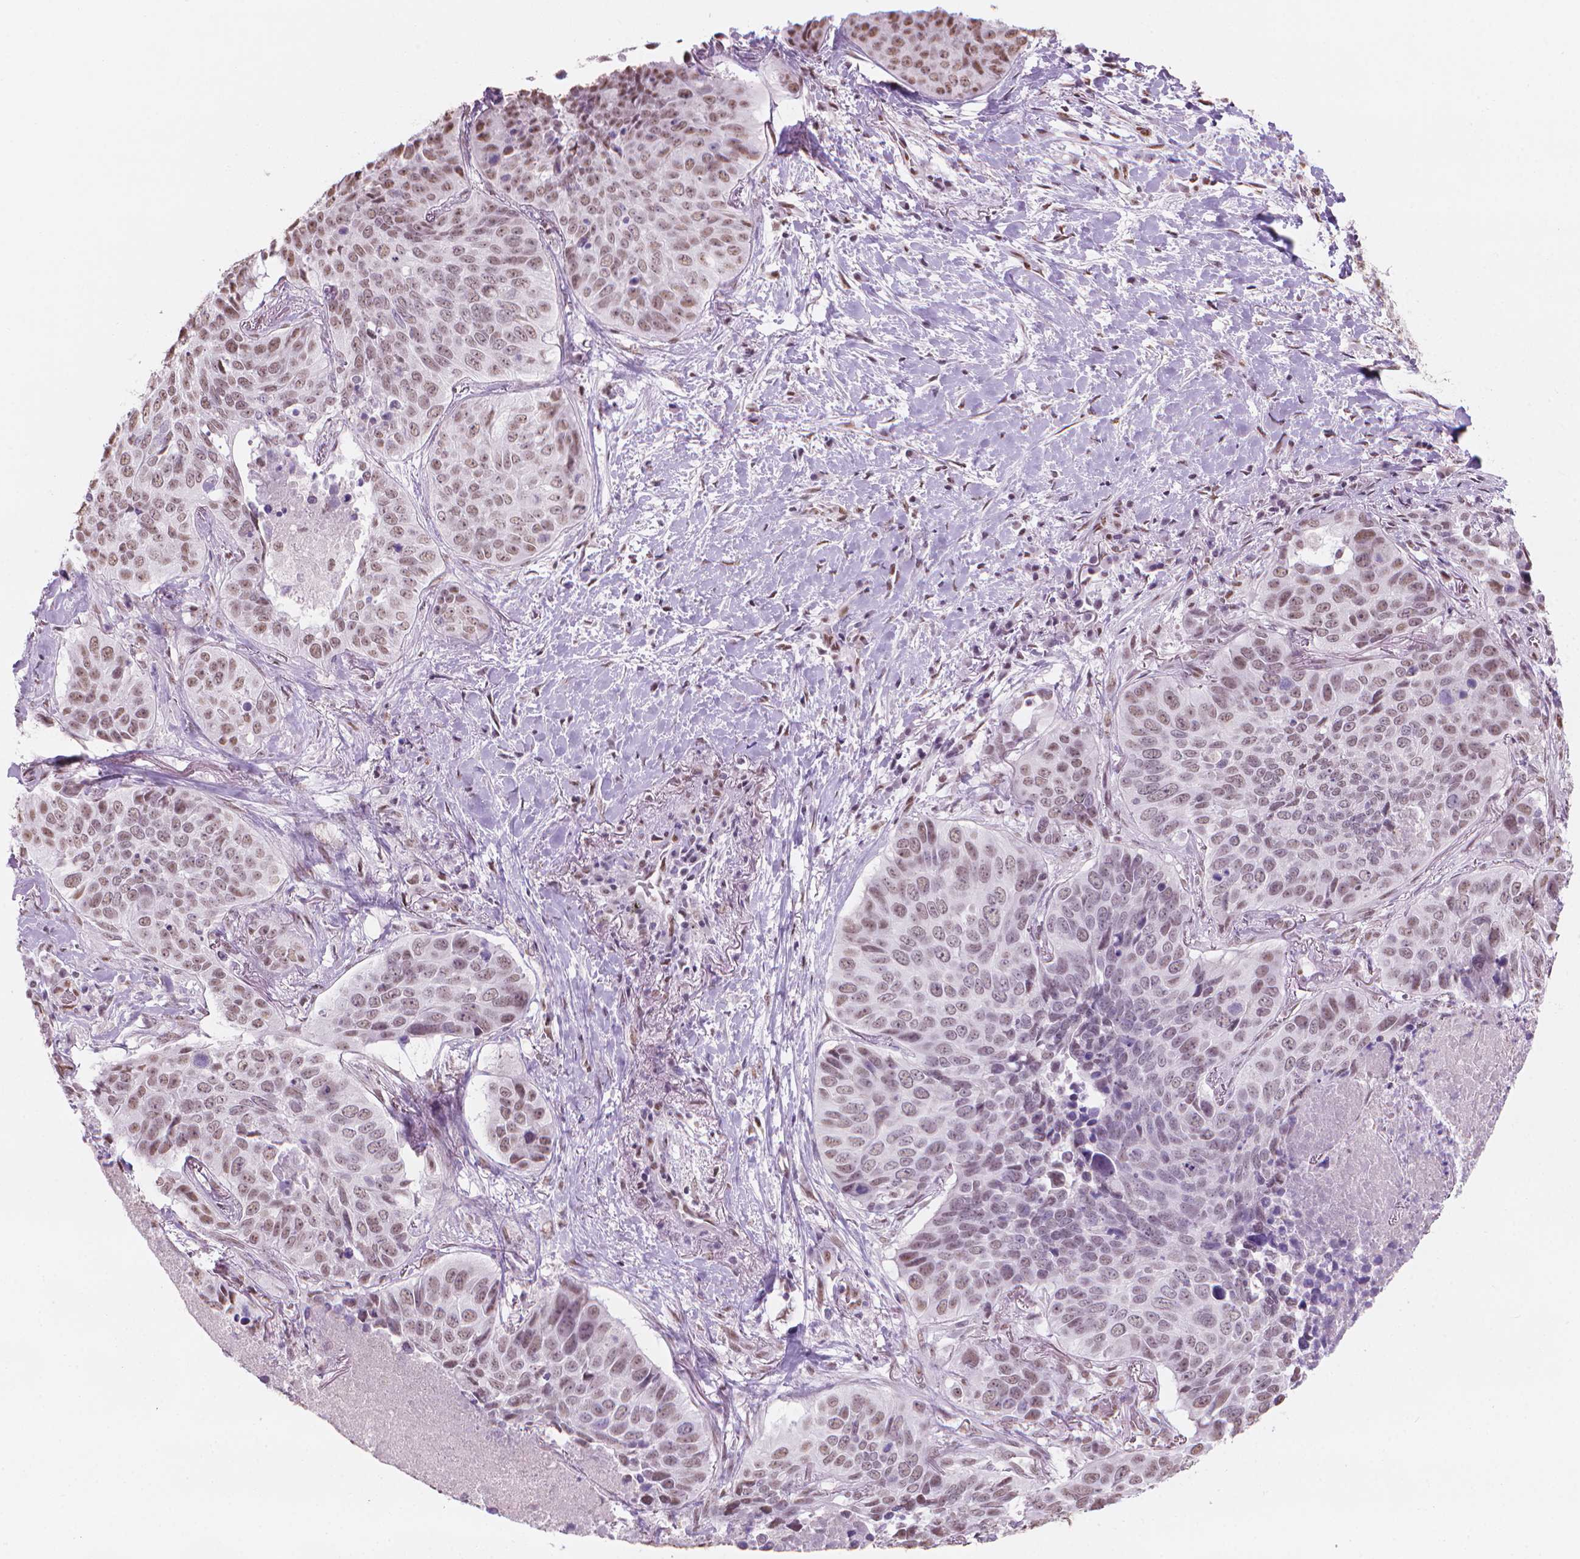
{"staining": {"intensity": "weak", "quantity": ">75%", "location": "nuclear"}, "tissue": "lung cancer", "cell_type": "Tumor cells", "image_type": "cancer", "snomed": [{"axis": "morphology", "description": "Normal tissue, NOS"}, {"axis": "morphology", "description": "Squamous cell carcinoma, NOS"}, {"axis": "topography", "description": "Bronchus"}, {"axis": "topography", "description": "Lung"}], "caption": "Weak nuclear protein staining is identified in approximately >75% of tumor cells in squamous cell carcinoma (lung). (IHC, brightfield microscopy, high magnification).", "gene": "PIAS2", "patient": {"sex": "male", "age": 64}}